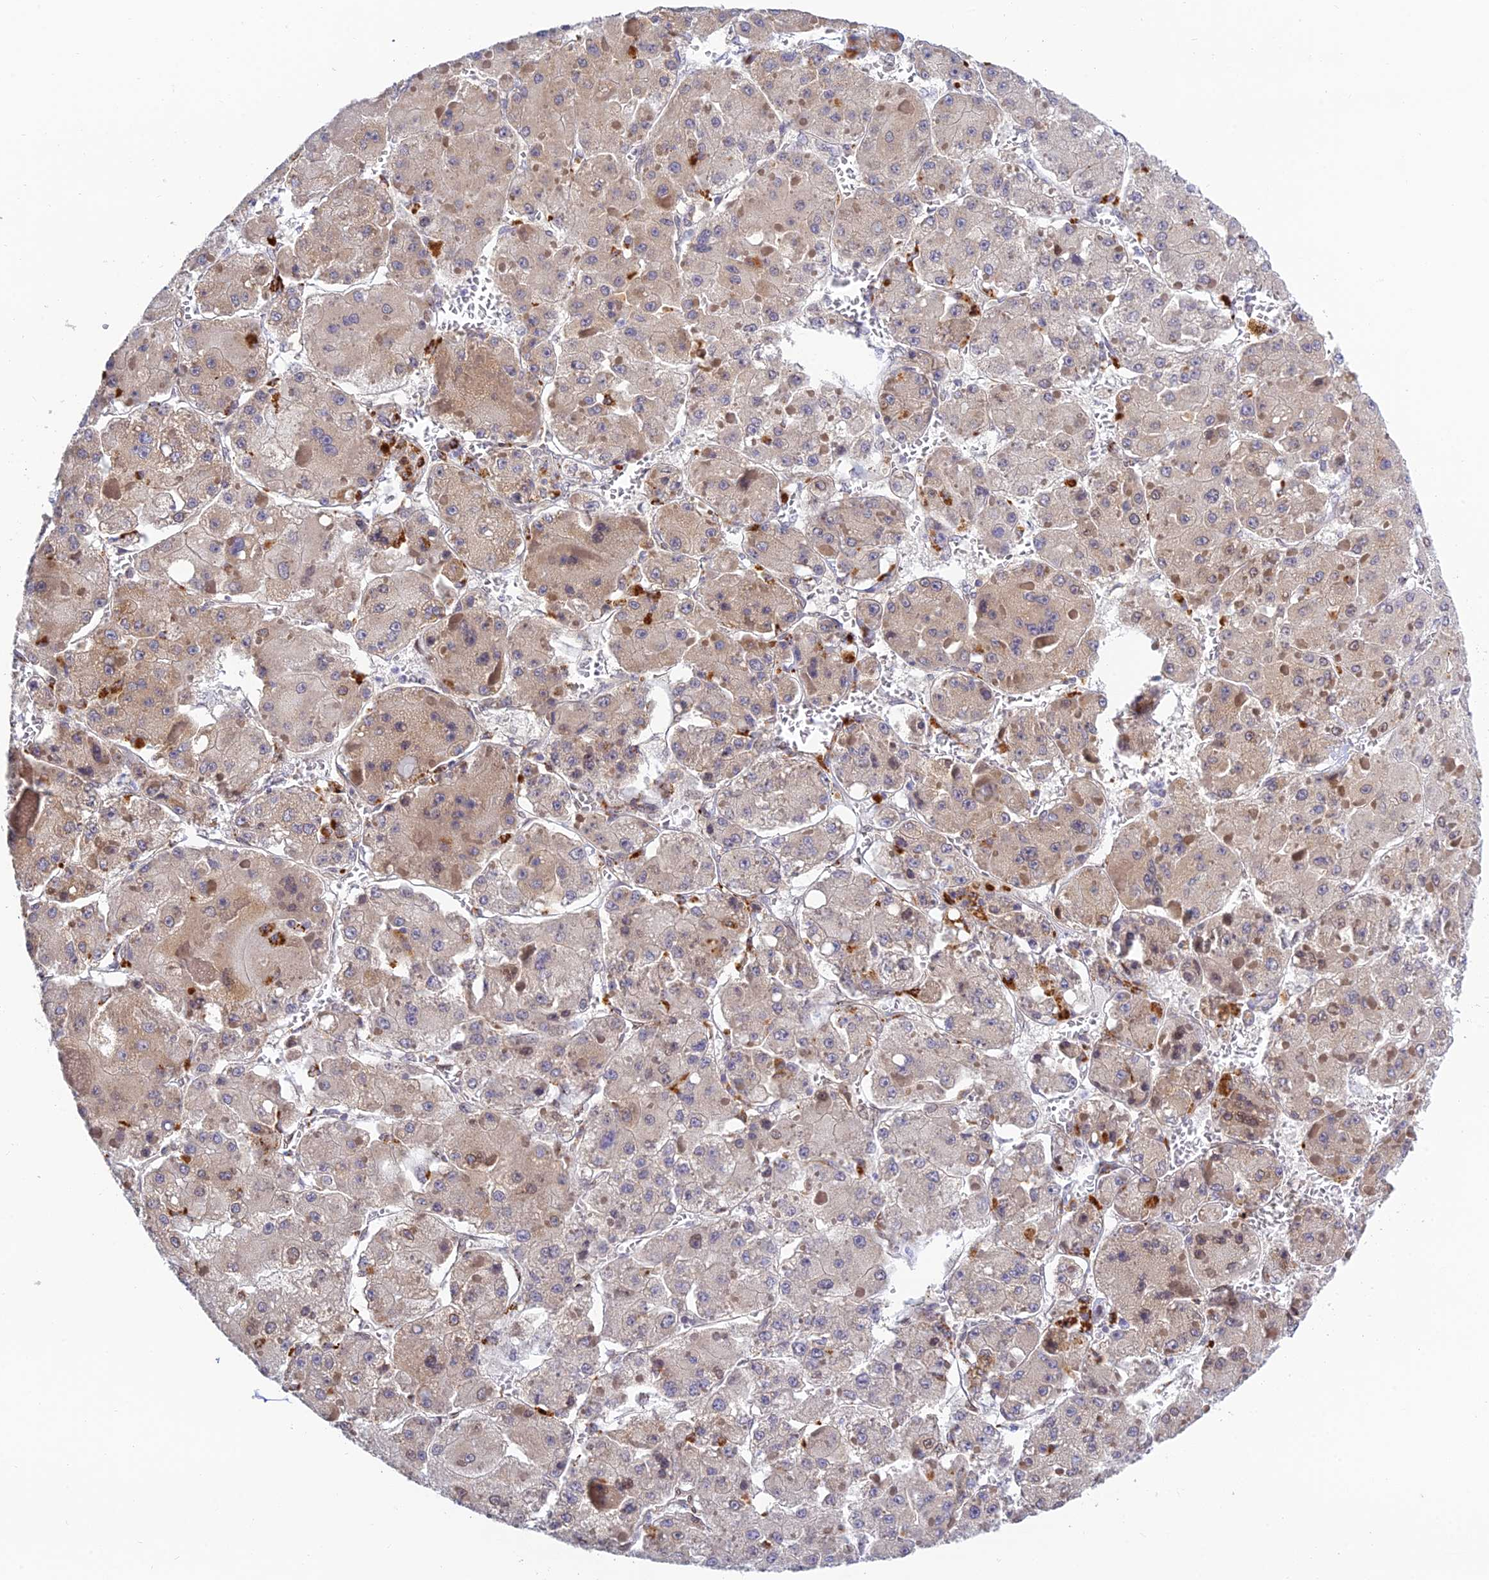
{"staining": {"intensity": "weak", "quantity": "25%-75%", "location": "cytoplasmic/membranous,nuclear"}, "tissue": "liver cancer", "cell_type": "Tumor cells", "image_type": "cancer", "snomed": [{"axis": "morphology", "description": "Carcinoma, Hepatocellular, NOS"}, {"axis": "topography", "description": "Liver"}], "caption": "Protein analysis of liver cancer tissue exhibits weak cytoplasmic/membranous and nuclear expression in approximately 25%-75% of tumor cells.", "gene": "SKIC8", "patient": {"sex": "female", "age": 73}}